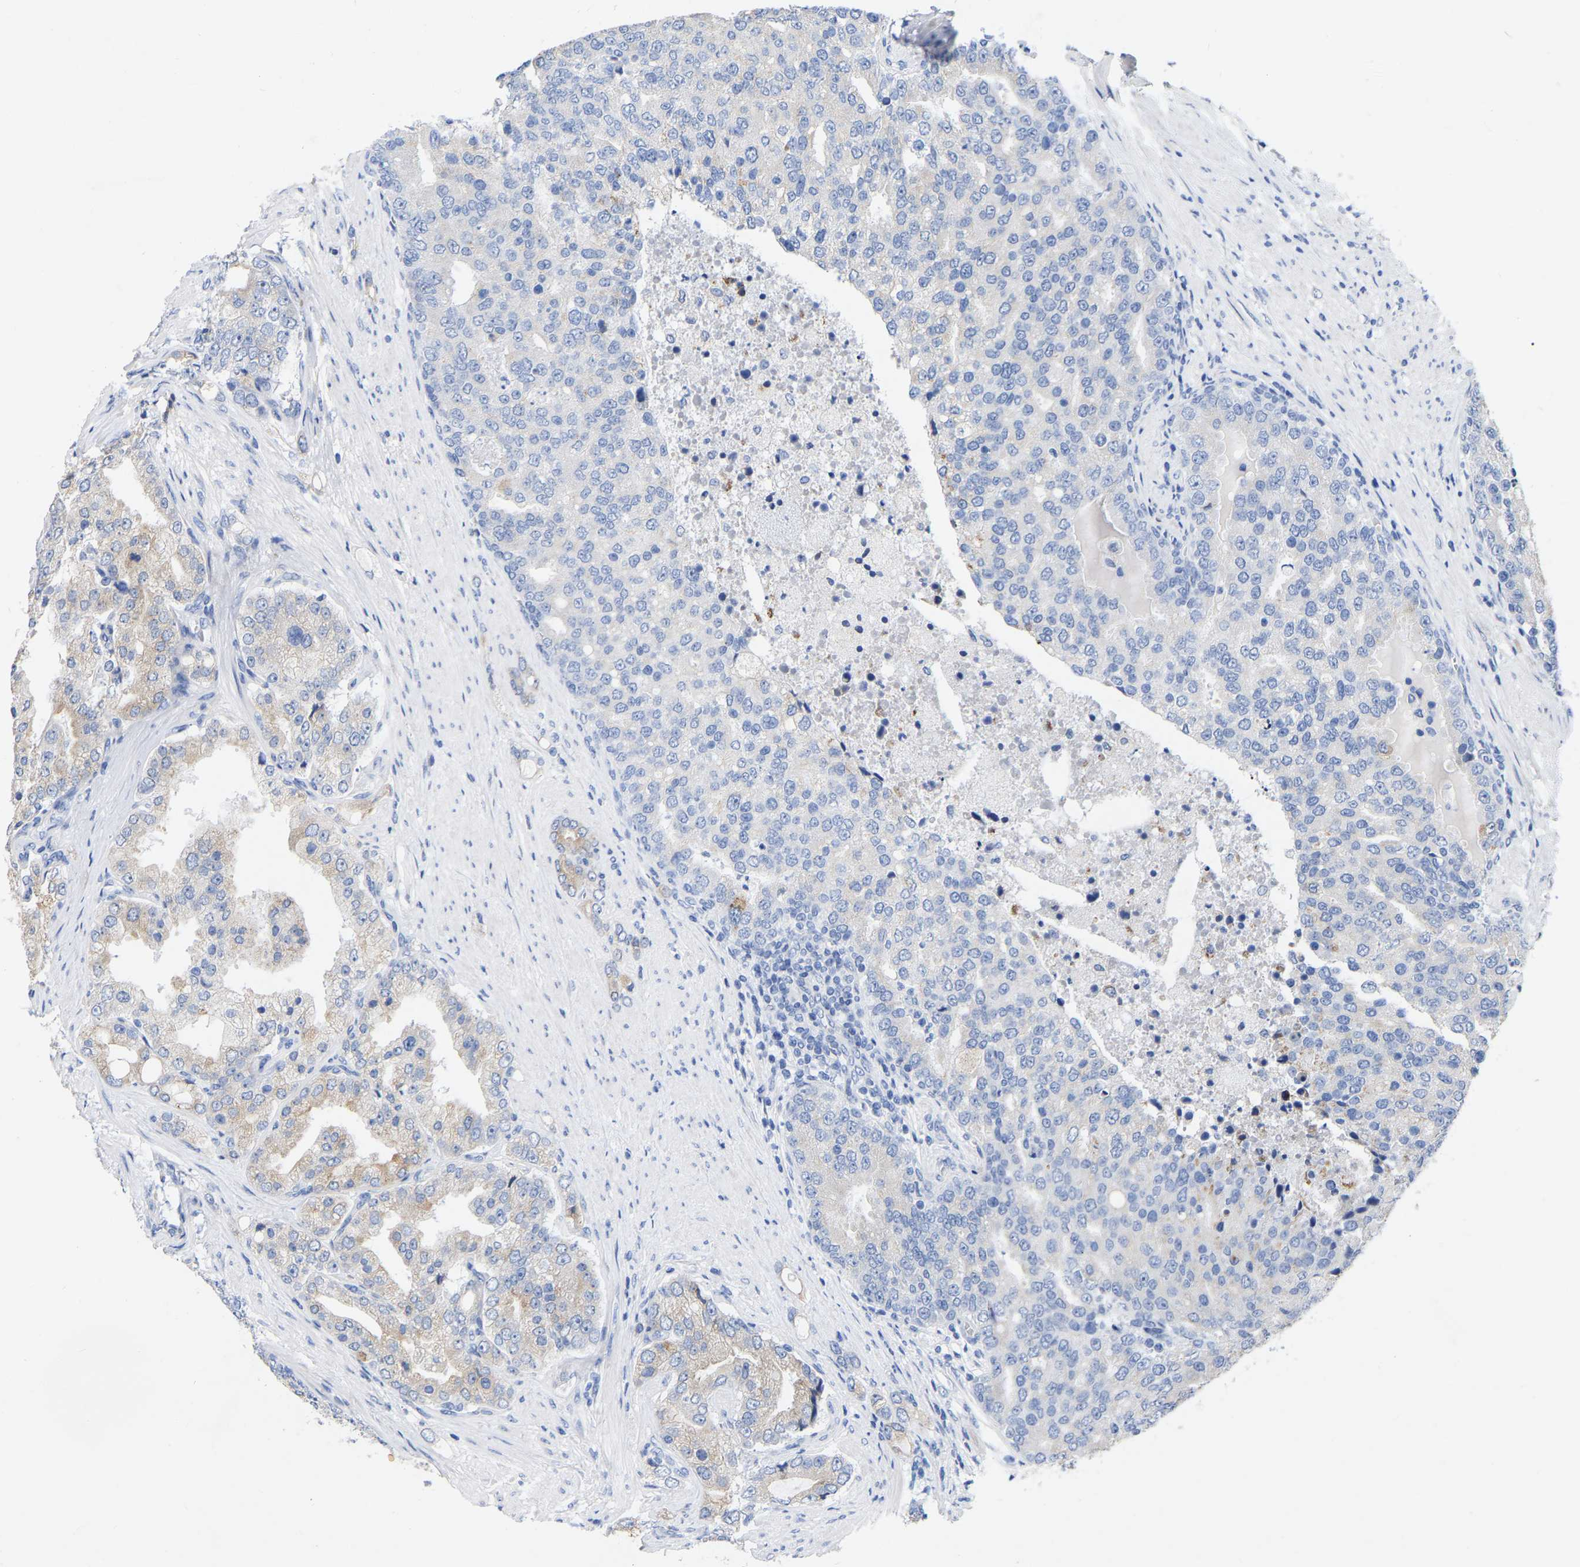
{"staining": {"intensity": "weak", "quantity": "<25%", "location": "cytoplasmic/membranous"}, "tissue": "prostate cancer", "cell_type": "Tumor cells", "image_type": "cancer", "snomed": [{"axis": "morphology", "description": "Adenocarcinoma, High grade"}, {"axis": "topography", "description": "Prostate"}], "caption": "An IHC histopathology image of prostate cancer (high-grade adenocarcinoma) is shown. There is no staining in tumor cells of prostate cancer (high-grade adenocarcinoma).", "gene": "STRIP2", "patient": {"sex": "male", "age": 50}}